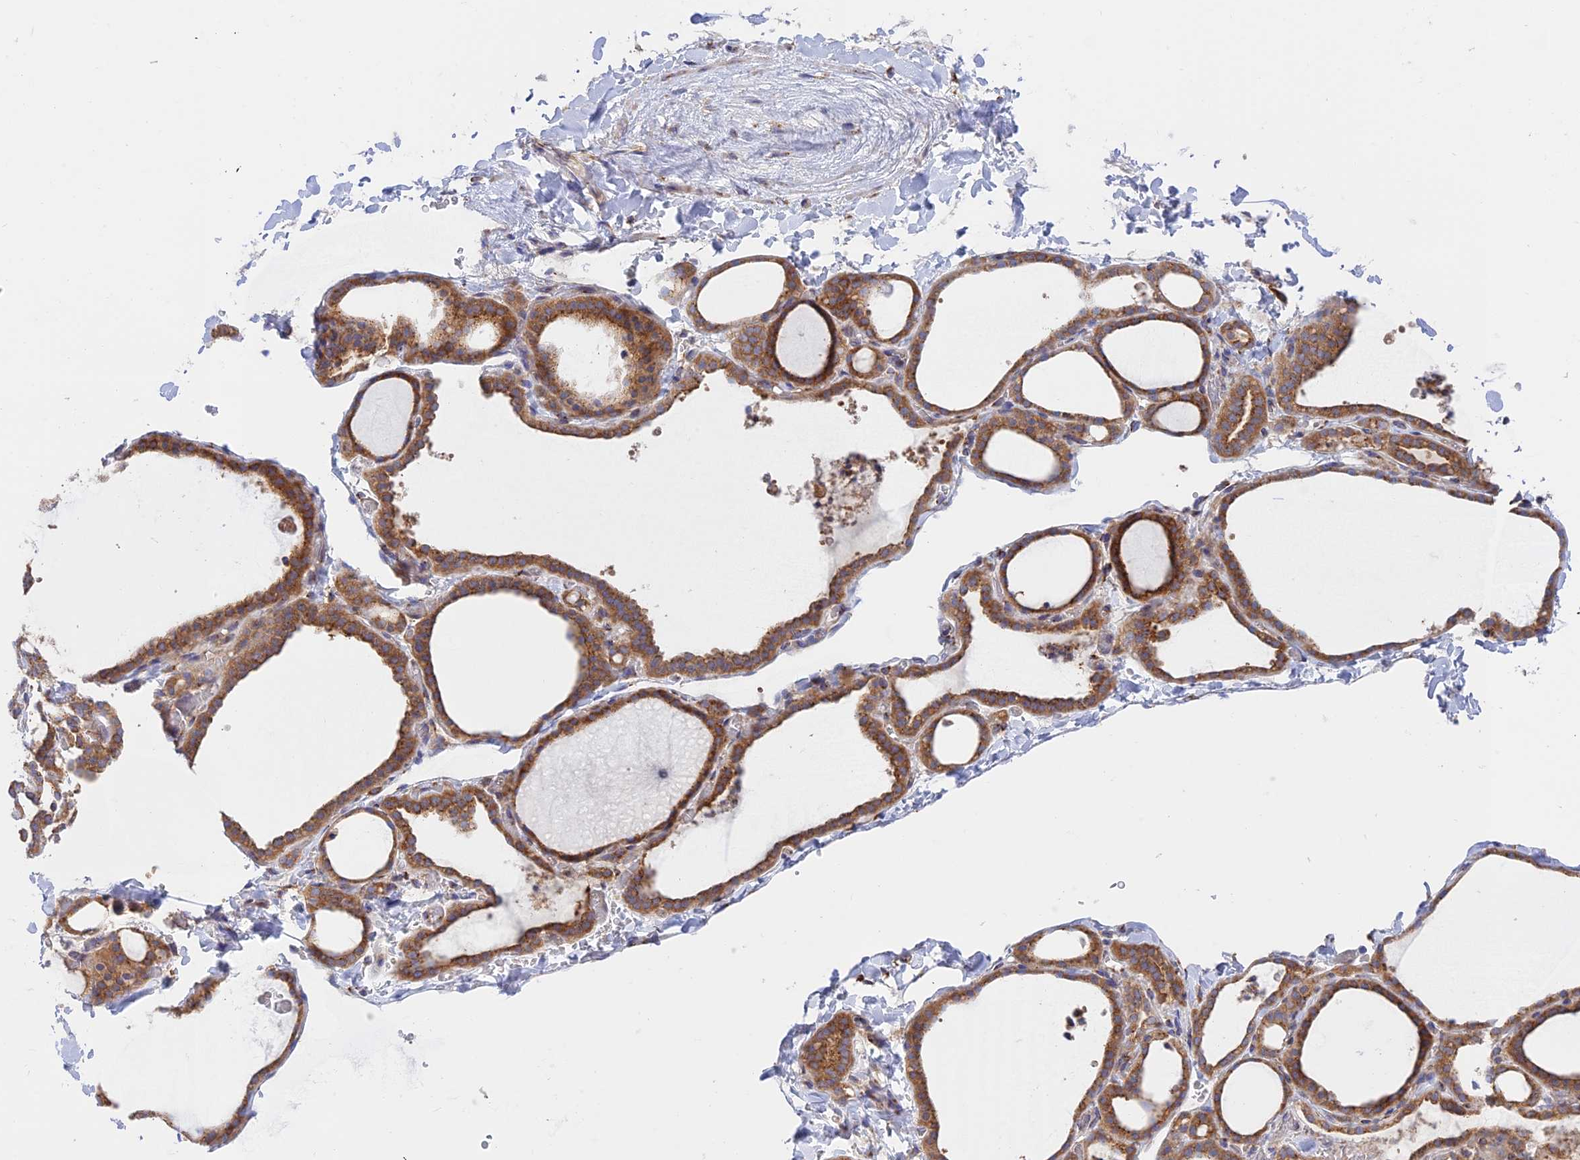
{"staining": {"intensity": "strong", "quantity": ">75%", "location": "cytoplasmic/membranous"}, "tissue": "thyroid gland", "cell_type": "Glandular cells", "image_type": "normal", "snomed": [{"axis": "morphology", "description": "Normal tissue, NOS"}, {"axis": "topography", "description": "Thyroid gland"}], "caption": "Immunohistochemistry (IHC) image of benign human thyroid gland stained for a protein (brown), which exhibits high levels of strong cytoplasmic/membranous expression in about >75% of glandular cells.", "gene": "GOLGA3", "patient": {"sex": "female", "age": 22}}